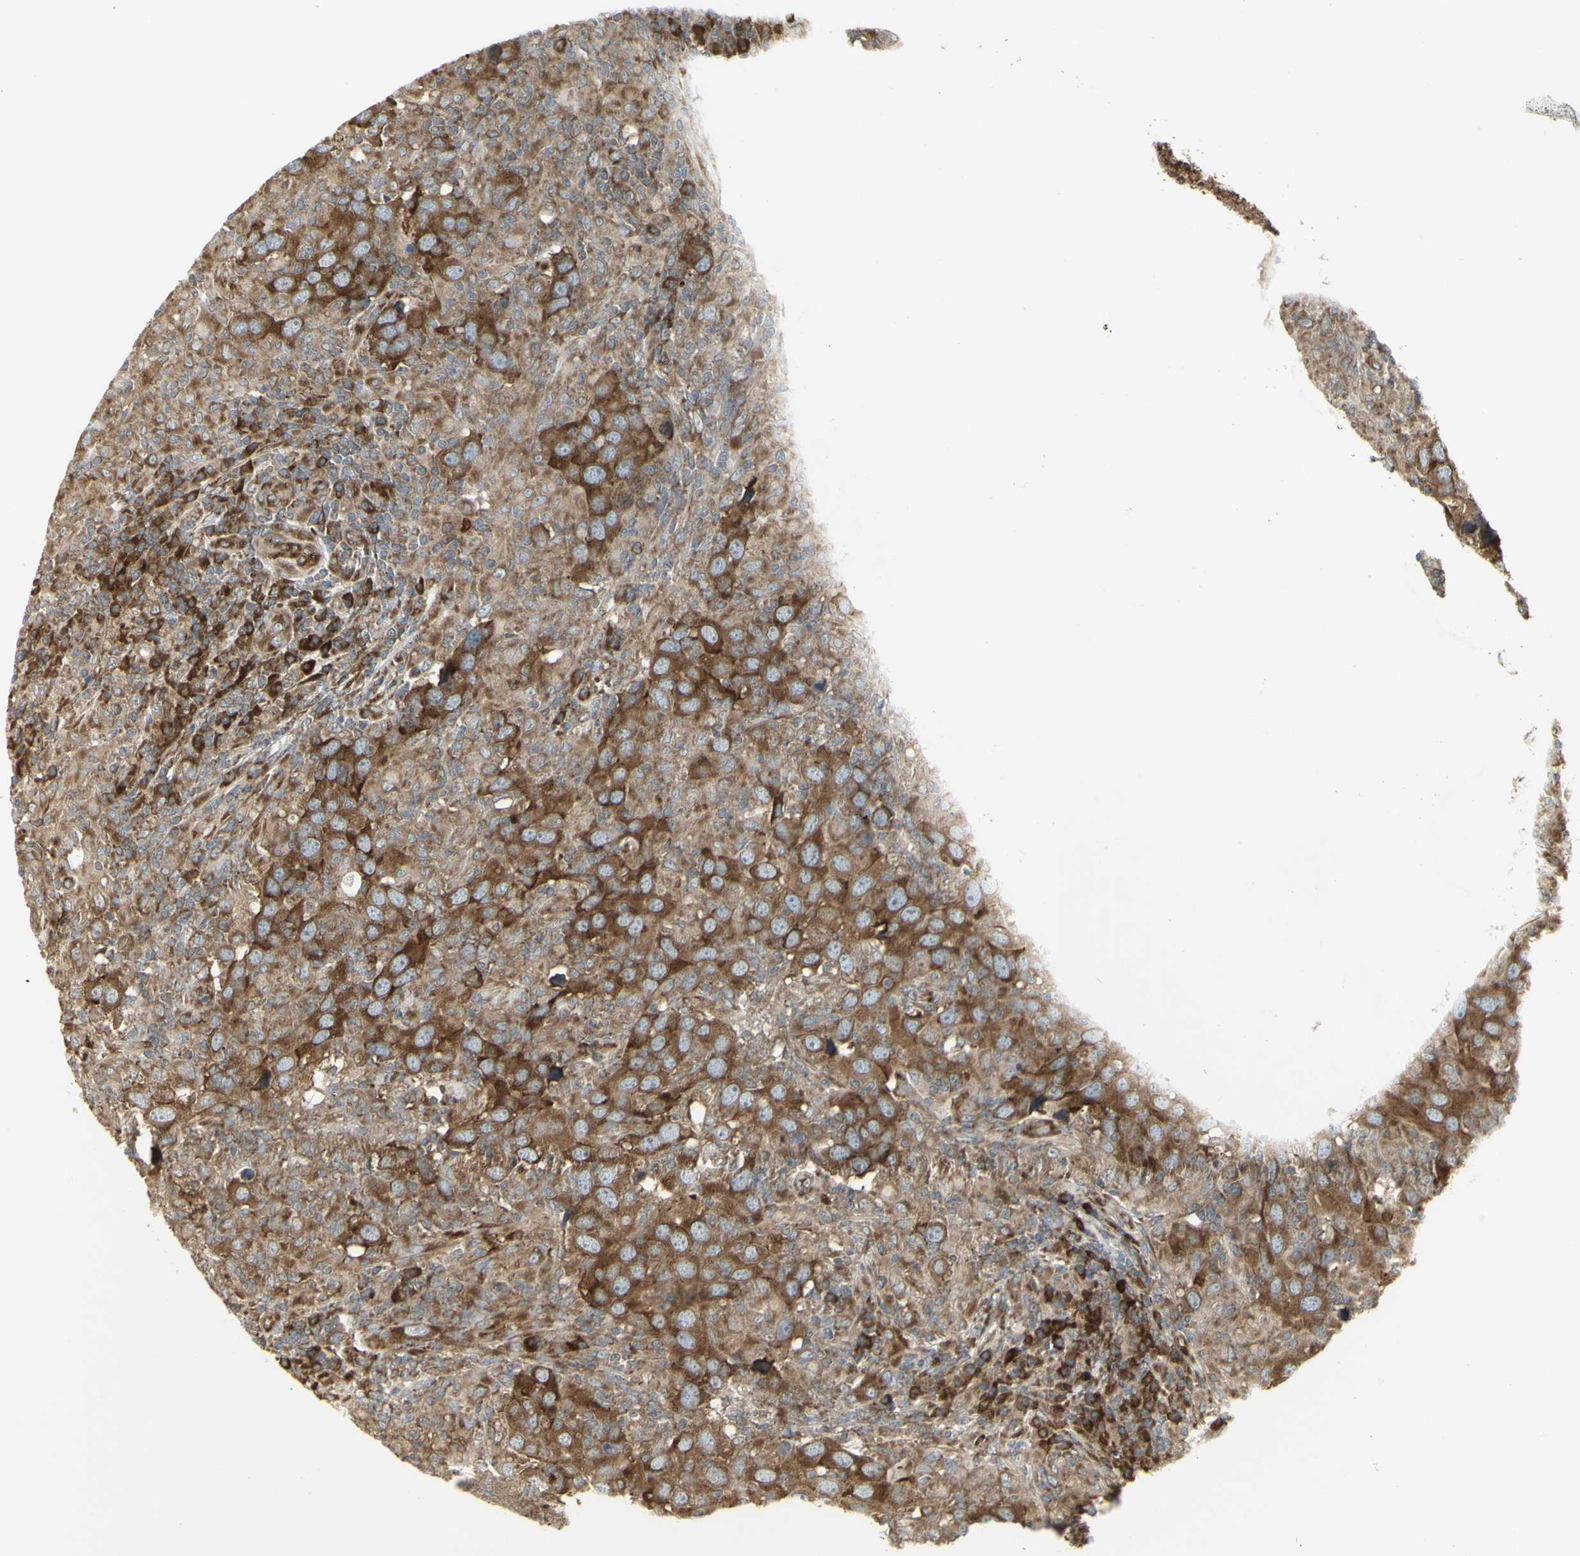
{"staining": {"intensity": "moderate", "quantity": ">75%", "location": "cytoplasmic/membranous"}, "tissue": "head and neck cancer", "cell_type": "Tumor cells", "image_type": "cancer", "snomed": [{"axis": "morphology", "description": "Adenocarcinoma, NOS"}, {"axis": "topography", "description": "Salivary gland"}, {"axis": "topography", "description": "Head-Neck"}], "caption": "This is an image of immunohistochemistry (IHC) staining of head and neck cancer, which shows moderate expression in the cytoplasmic/membranous of tumor cells.", "gene": "FKBP3", "patient": {"sex": "female", "age": 65}}